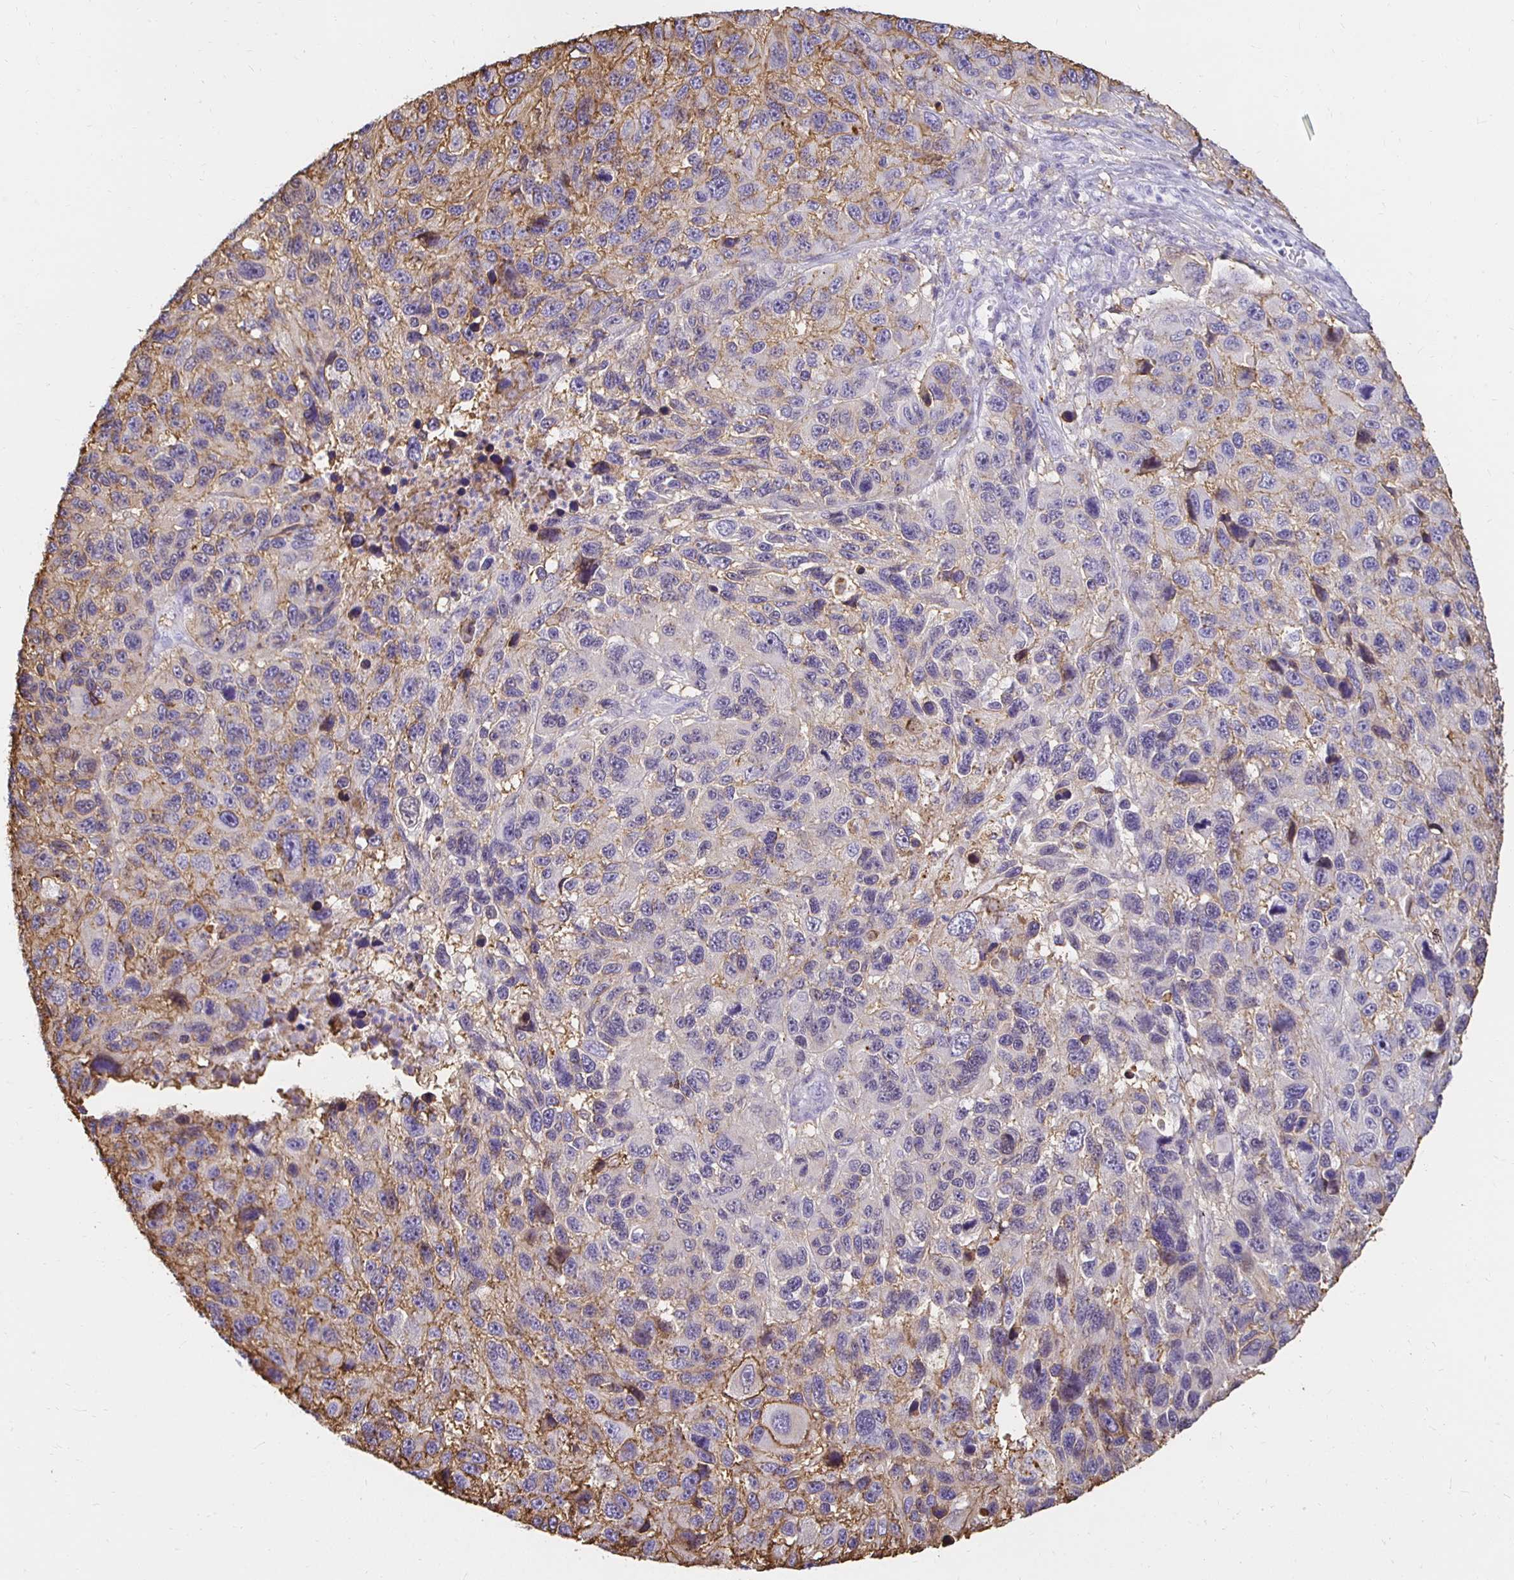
{"staining": {"intensity": "moderate", "quantity": "<25%", "location": "cytoplasmic/membranous"}, "tissue": "melanoma", "cell_type": "Tumor cells", "image_type": "cancer", "snomed": [{"axis": "morphology", "description": "Malignant melanoma, NOS"}, {"axis": "topography", "description": "Skin"}], "caption": "The micrograph shows staining of malignant melanoma, revealing moderate cytoplasmic/membranous protein expression (brown color) within tumor cells. Nuclei are stained in blue.", "gene": "TAS1R3", "patient": {"sex": "male", "age": 53}}